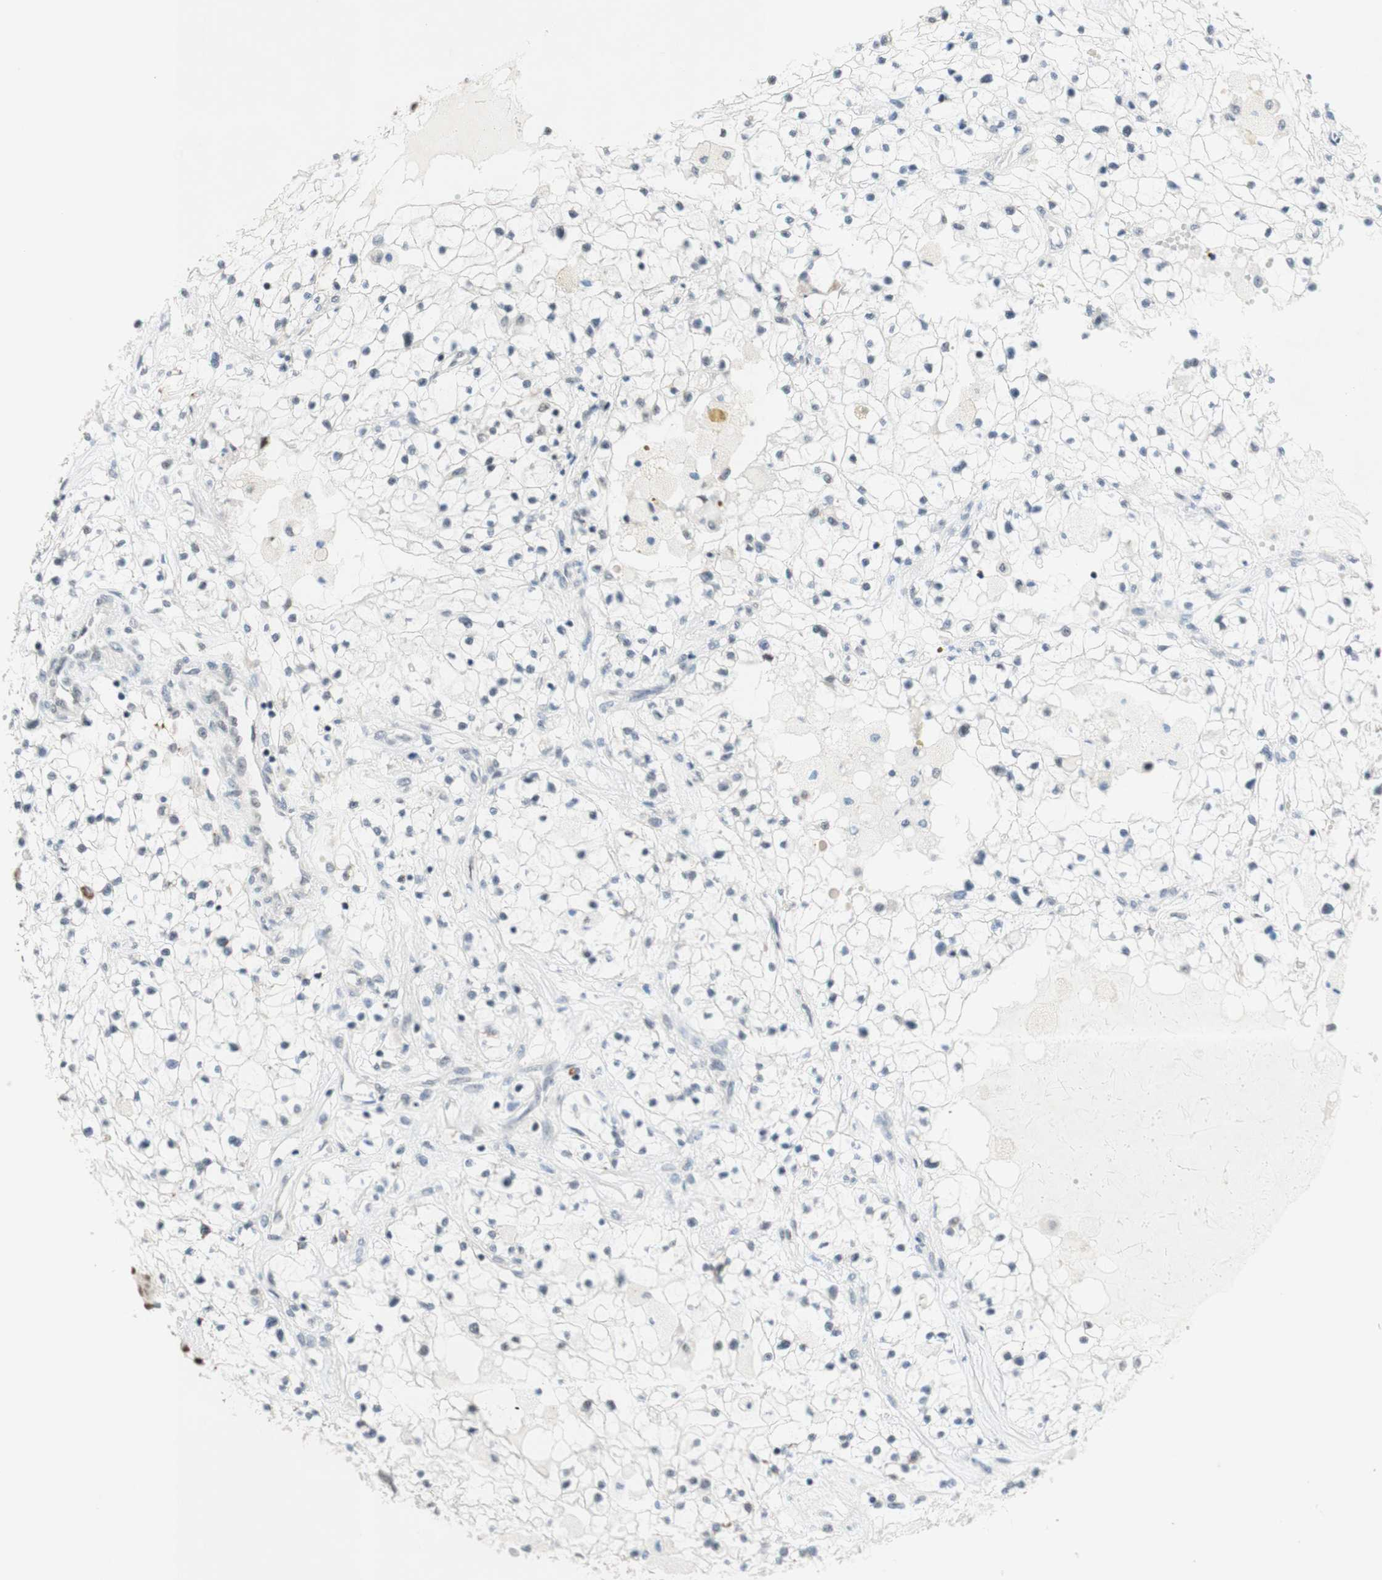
{"staining": {"intensity": "negative", "quantity": "none", "location": "none"}, "tissue": "renal cancer", "cell_type": "Tumor cells", "image_type": "cancer", "snomed": [{"axis": "morphology", "description": "Adenocarcinoma, NOS"}, {"axis": "topography", "description": "Kidney"}], "caption": "Tumor cells show no significant protein staining in renal cancer.", "gene": "PRPF19", "patient": {"sex": "male", "age": 68}}